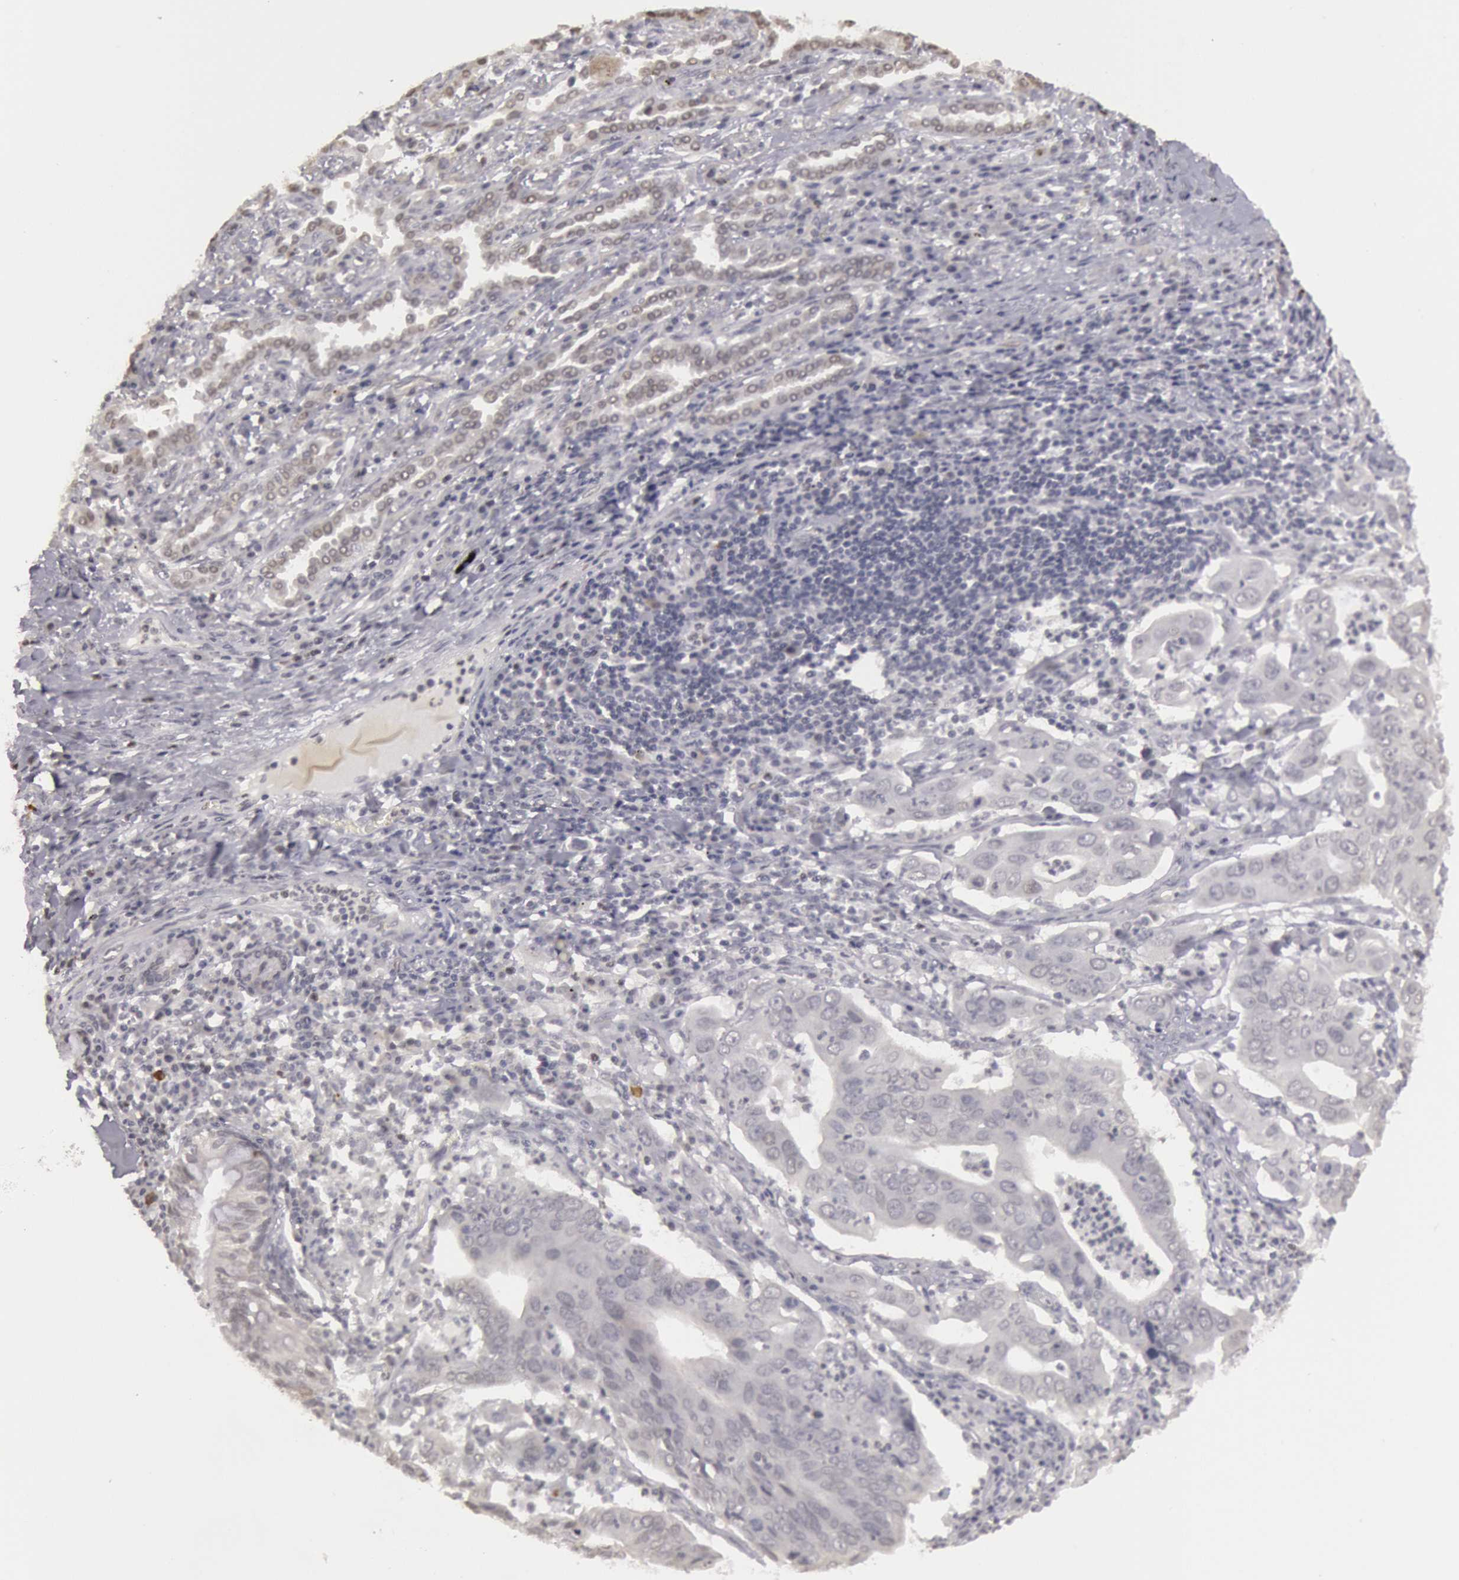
{"staining": {"intensity": "negative", "quantity": "none", "location": "none"}, "tissue": "lung cancer", "cell_type": "Tumor cells", "image_type": "cancer", "snomed": [{"axis": "morphology", "description": "Adenocarcinoma, NOS"}, {"axis": "topography", "description": "Lung"}], "caption": "The immunohistochemistry histopathology image has no significant staining in tumor cells of lung adenocarcinoma tissue.", "gene": "RIMBP3C", "patient": {"sex": "male", "age": 48}}